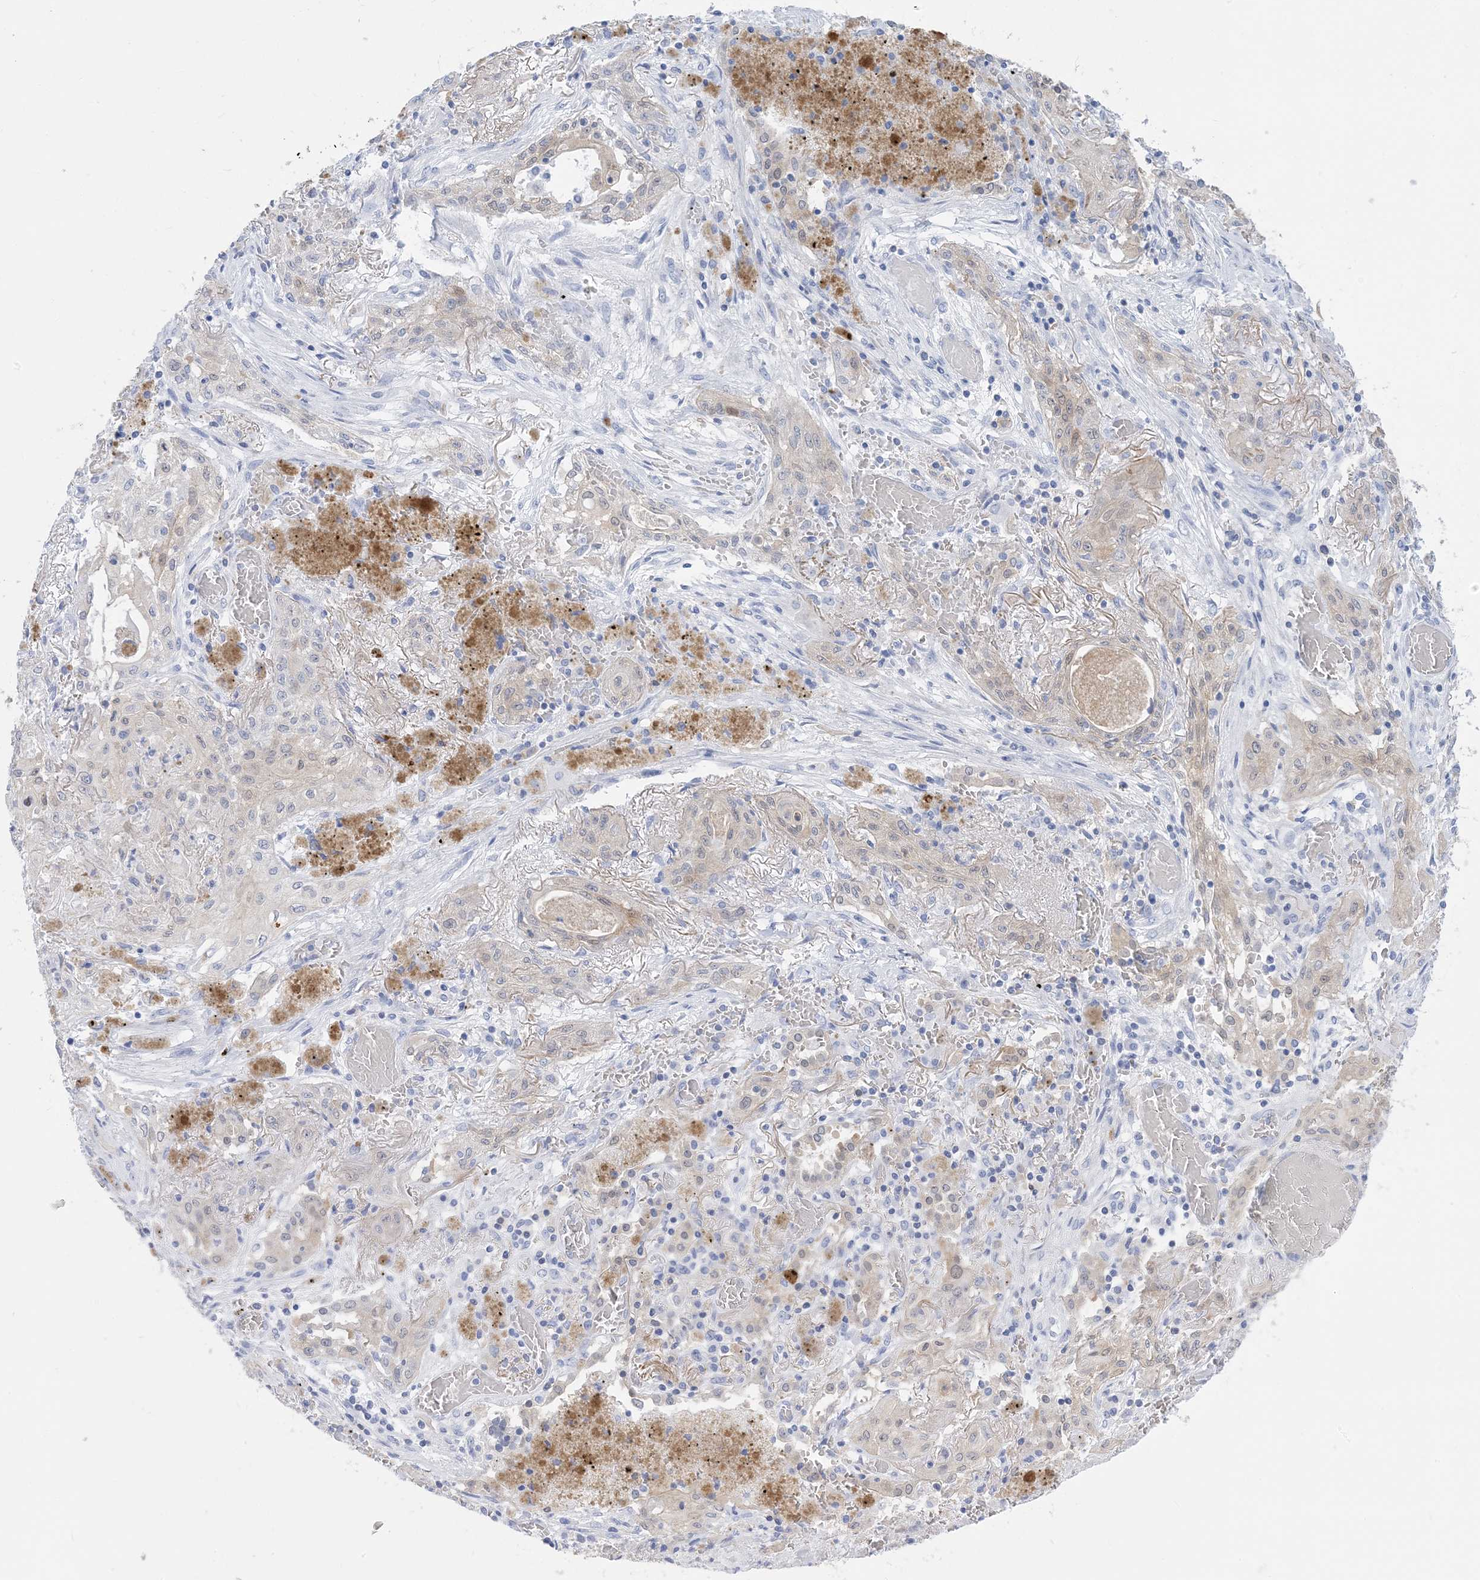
{"staining": {"intensity": "negative", "quantity": "none", "location": "none"}, "tissue": "lung cancer", "cell_type": "Tumor cells", "image_type": "cancer", "snomed": [{"axis": "morphology", "description": "Squamous cell carcinoma, NOS"}, {"axis": "topography", "description": "Lung"}], "caption": "Protein analysis of lung cancer (squamous cell carcinoma) shows no significant expression in tumor cells. Brightfield microscopy of IHC stained with DAB (brown) and hematoxylin (blue), captured at high magnification.", "gene": "SH3YL1", "patient": {"sex": "female", "age": 47}}